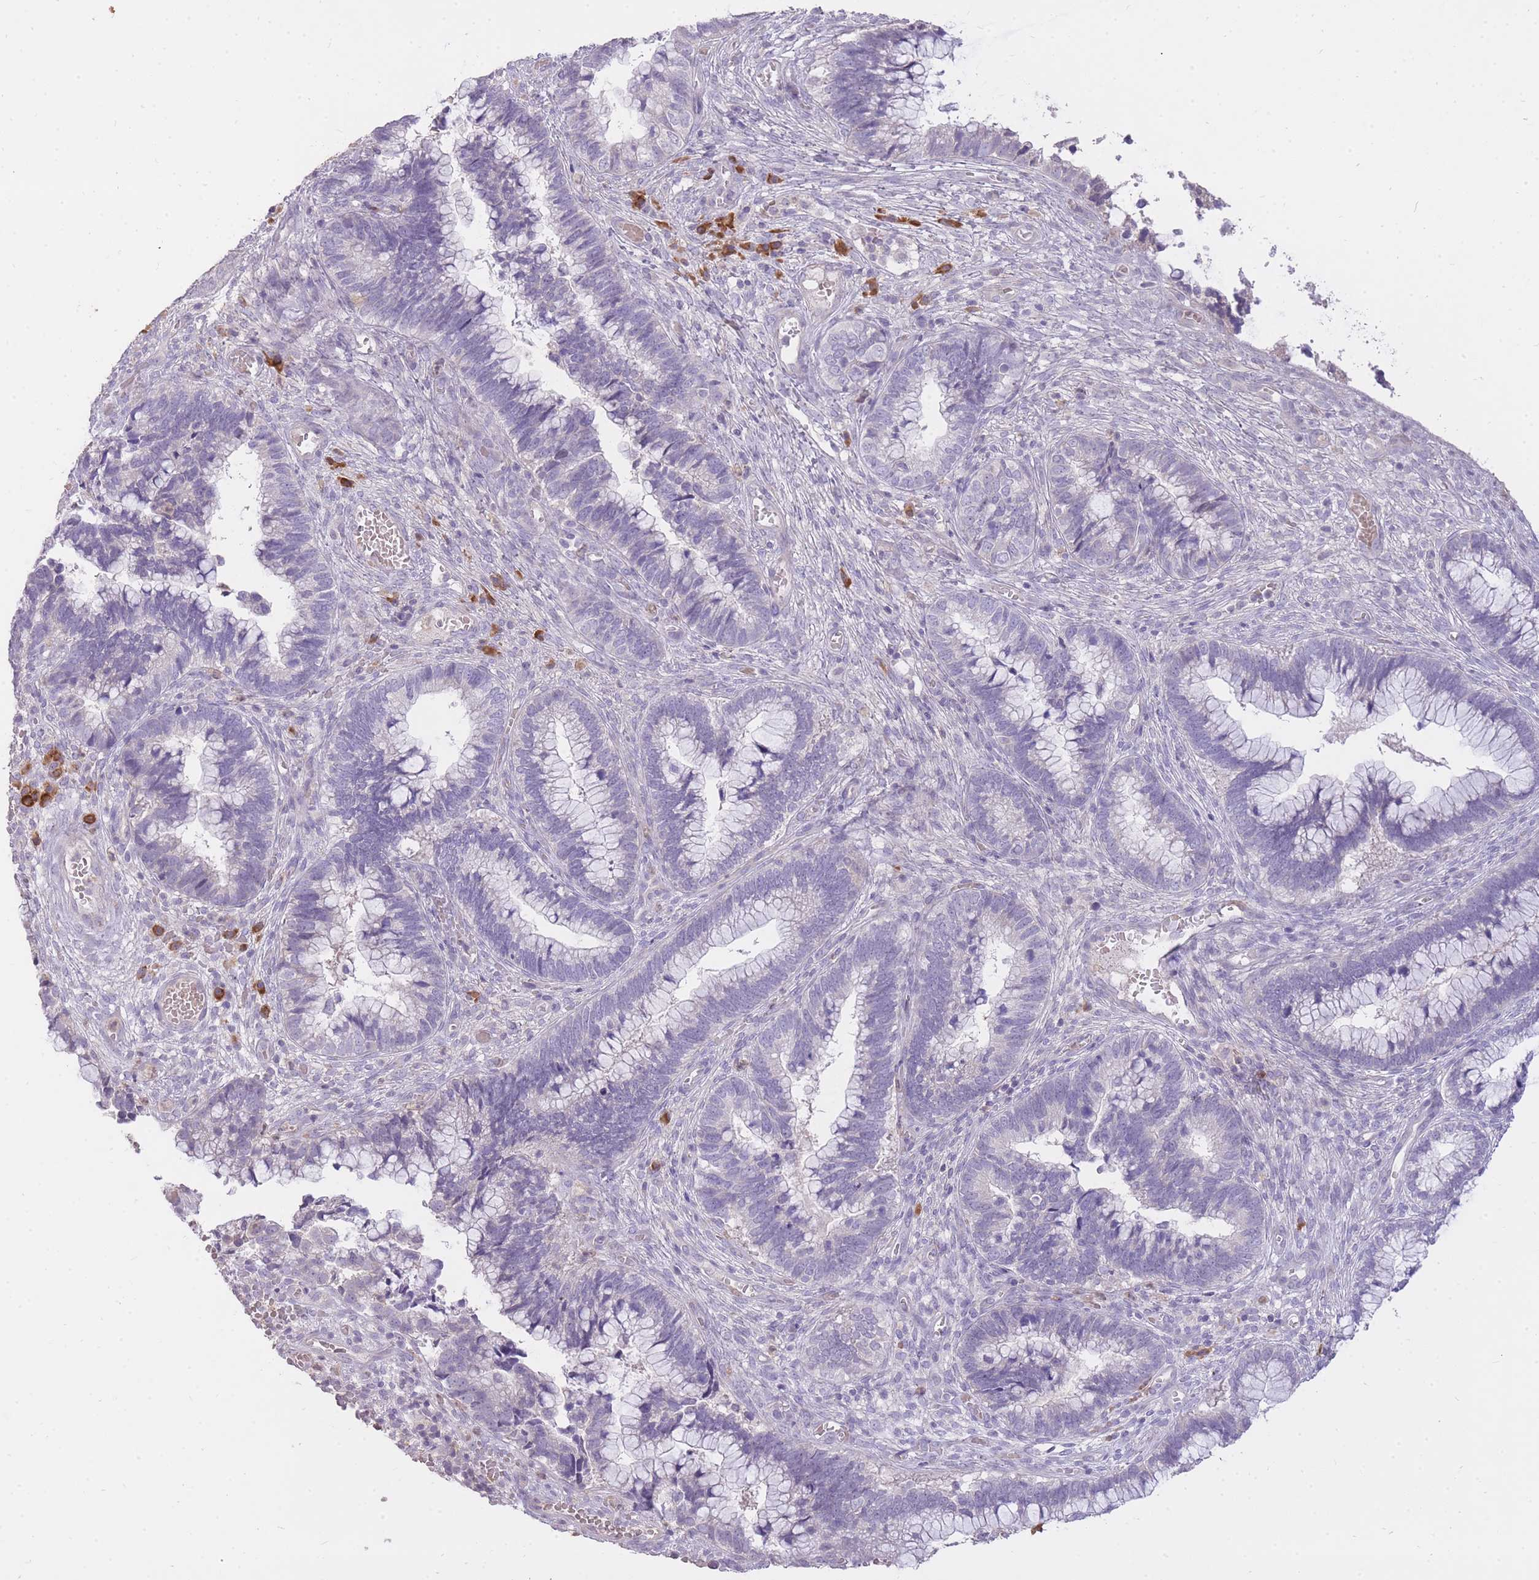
{"staining": {"intensity": "negative", "quantity": "none", "location": "none"}, "tissue": "cervical cancer", "cell_type": "Tumor cells", "image_type": "cancer", "snomed": [{"axis": "morphology", "description": "Adenocarcinoma, NOS"}, {"axis": "topography", "description": "Cervix"}], "caption": "DAB immunohistochemical staining of human cervical adenocarcinoma shows no significant positivity in tumor cells.", "gene": "FRG2C", "patient": {"sex": "female", "age": 44}}